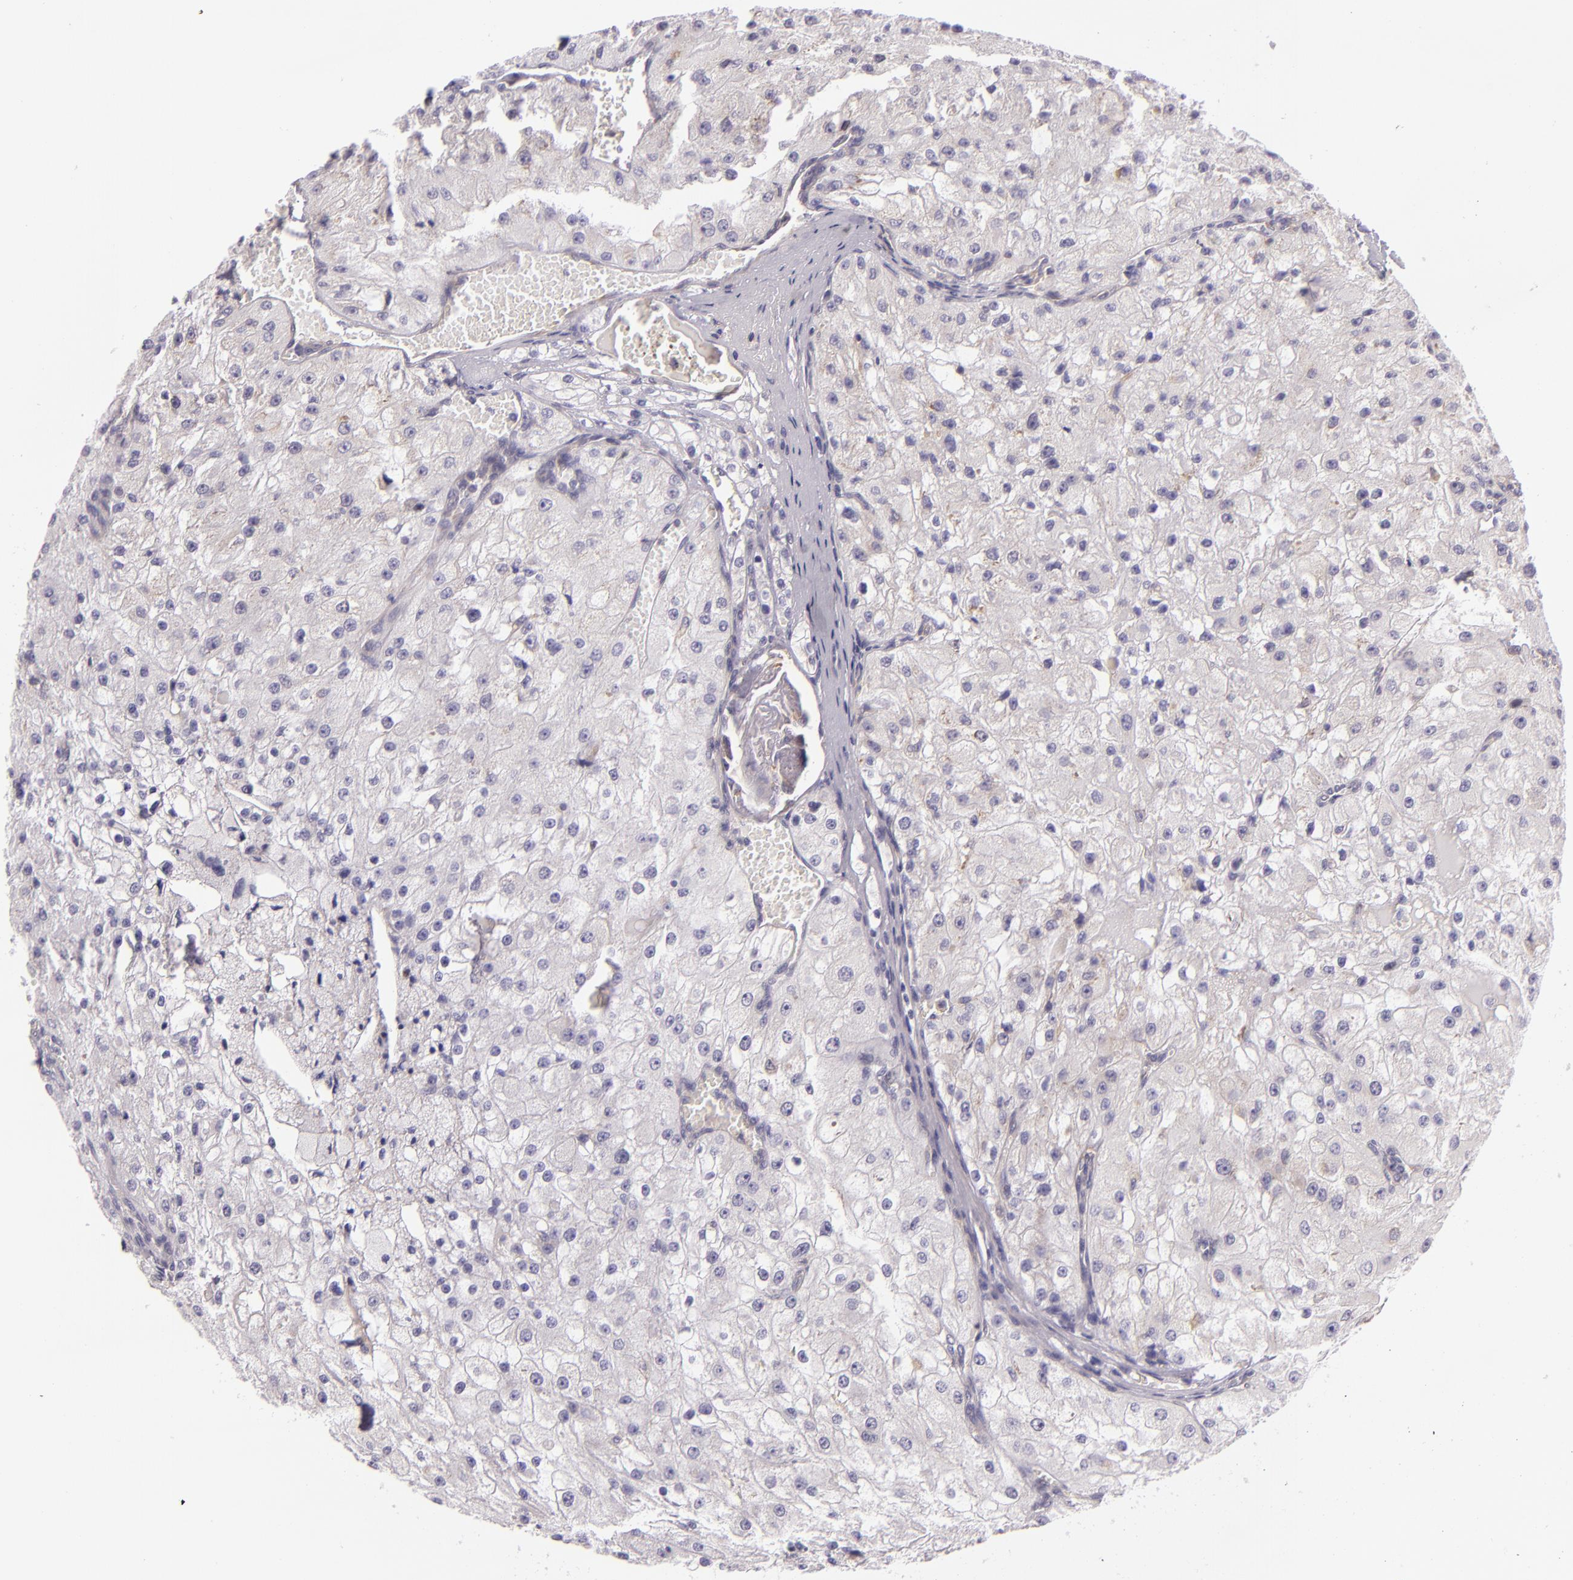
{"staining": {"intensity": "negative", "quantity": "none", "location": "none"}, "tissue": "renal cancer", "cell_type": "Tumor cells", "image_type": "cancer", "snomed": [{"axis": "morphology", "description": "Adenocarcinoma, NOS"}, {"axis": "topography", "description": "Kidney"}], "caption": "The image exhibits no staining of tumor cells in renal cancer (adenocarcinoma). (DAB (3,3'-diaminobenzidine) immunohistochemistry (IHC) visualized using brightfield microscopy, high magnification).", "gene": "UPF3B", "patient": {"sex": "female", "age": 74}}